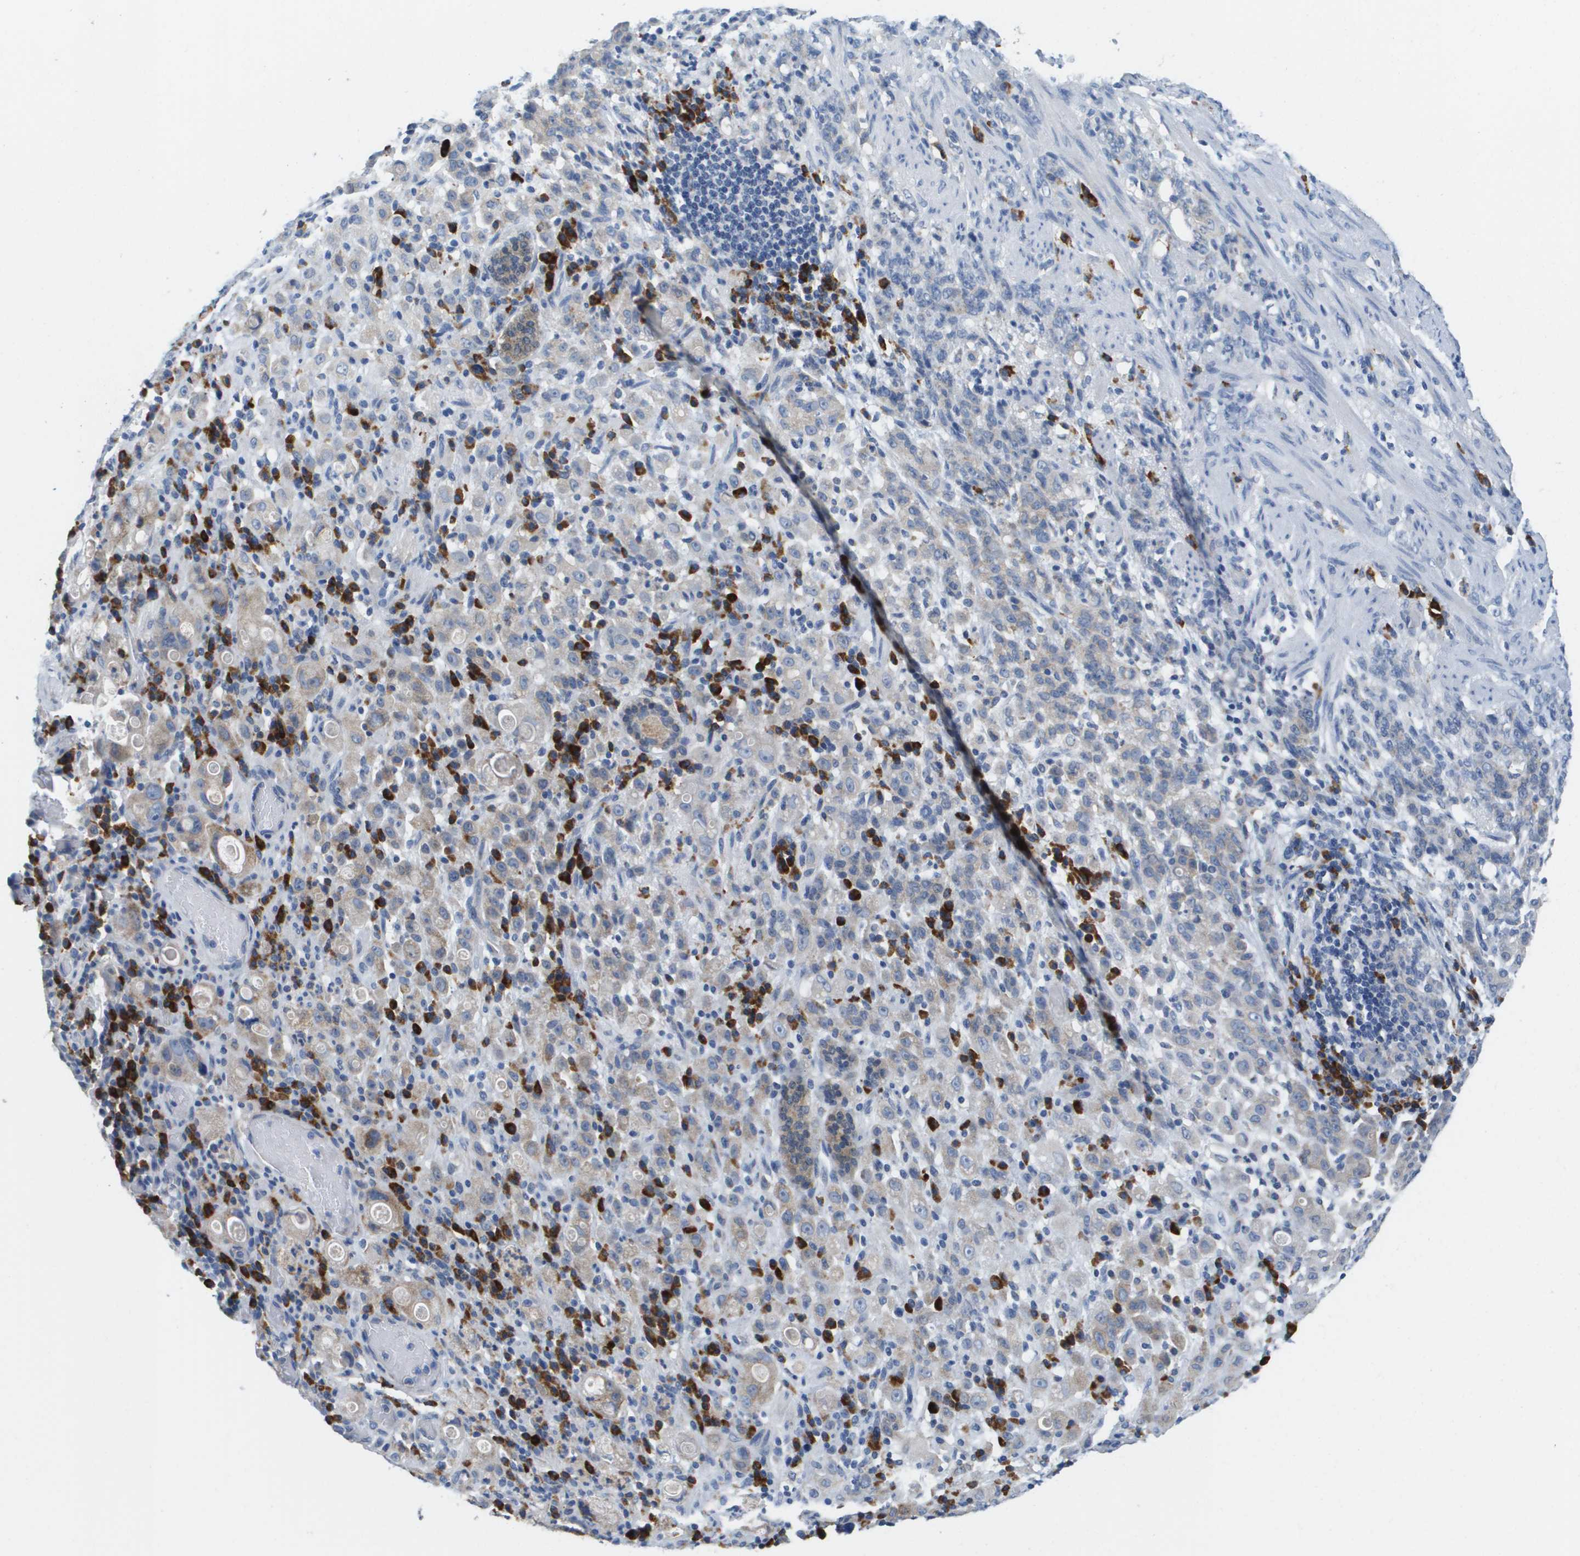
{"staining": {"intensity": "weak", "quantity": "<25%", "location": "cytoplasmic/membranous"}, "tissue": "stomach cancer", "cell_type": "Tumor cells", "image_type": "cancer", "snomed": [{"axis": "morphology", "description": "Adenocarcinoma, NOS"}, {"axis": "topography", "description": "Stomach, lower"}], "caption": "Image shows no significant protein positivity in tumor cells of stomach adenocarcinoma. (Brightfield microscopy of DAB (3,3'-diaminobenzidine) immunohistochemistry at high magnification).", "gene": "CD3G", "patient": {"sex": "male", "age": 88}}